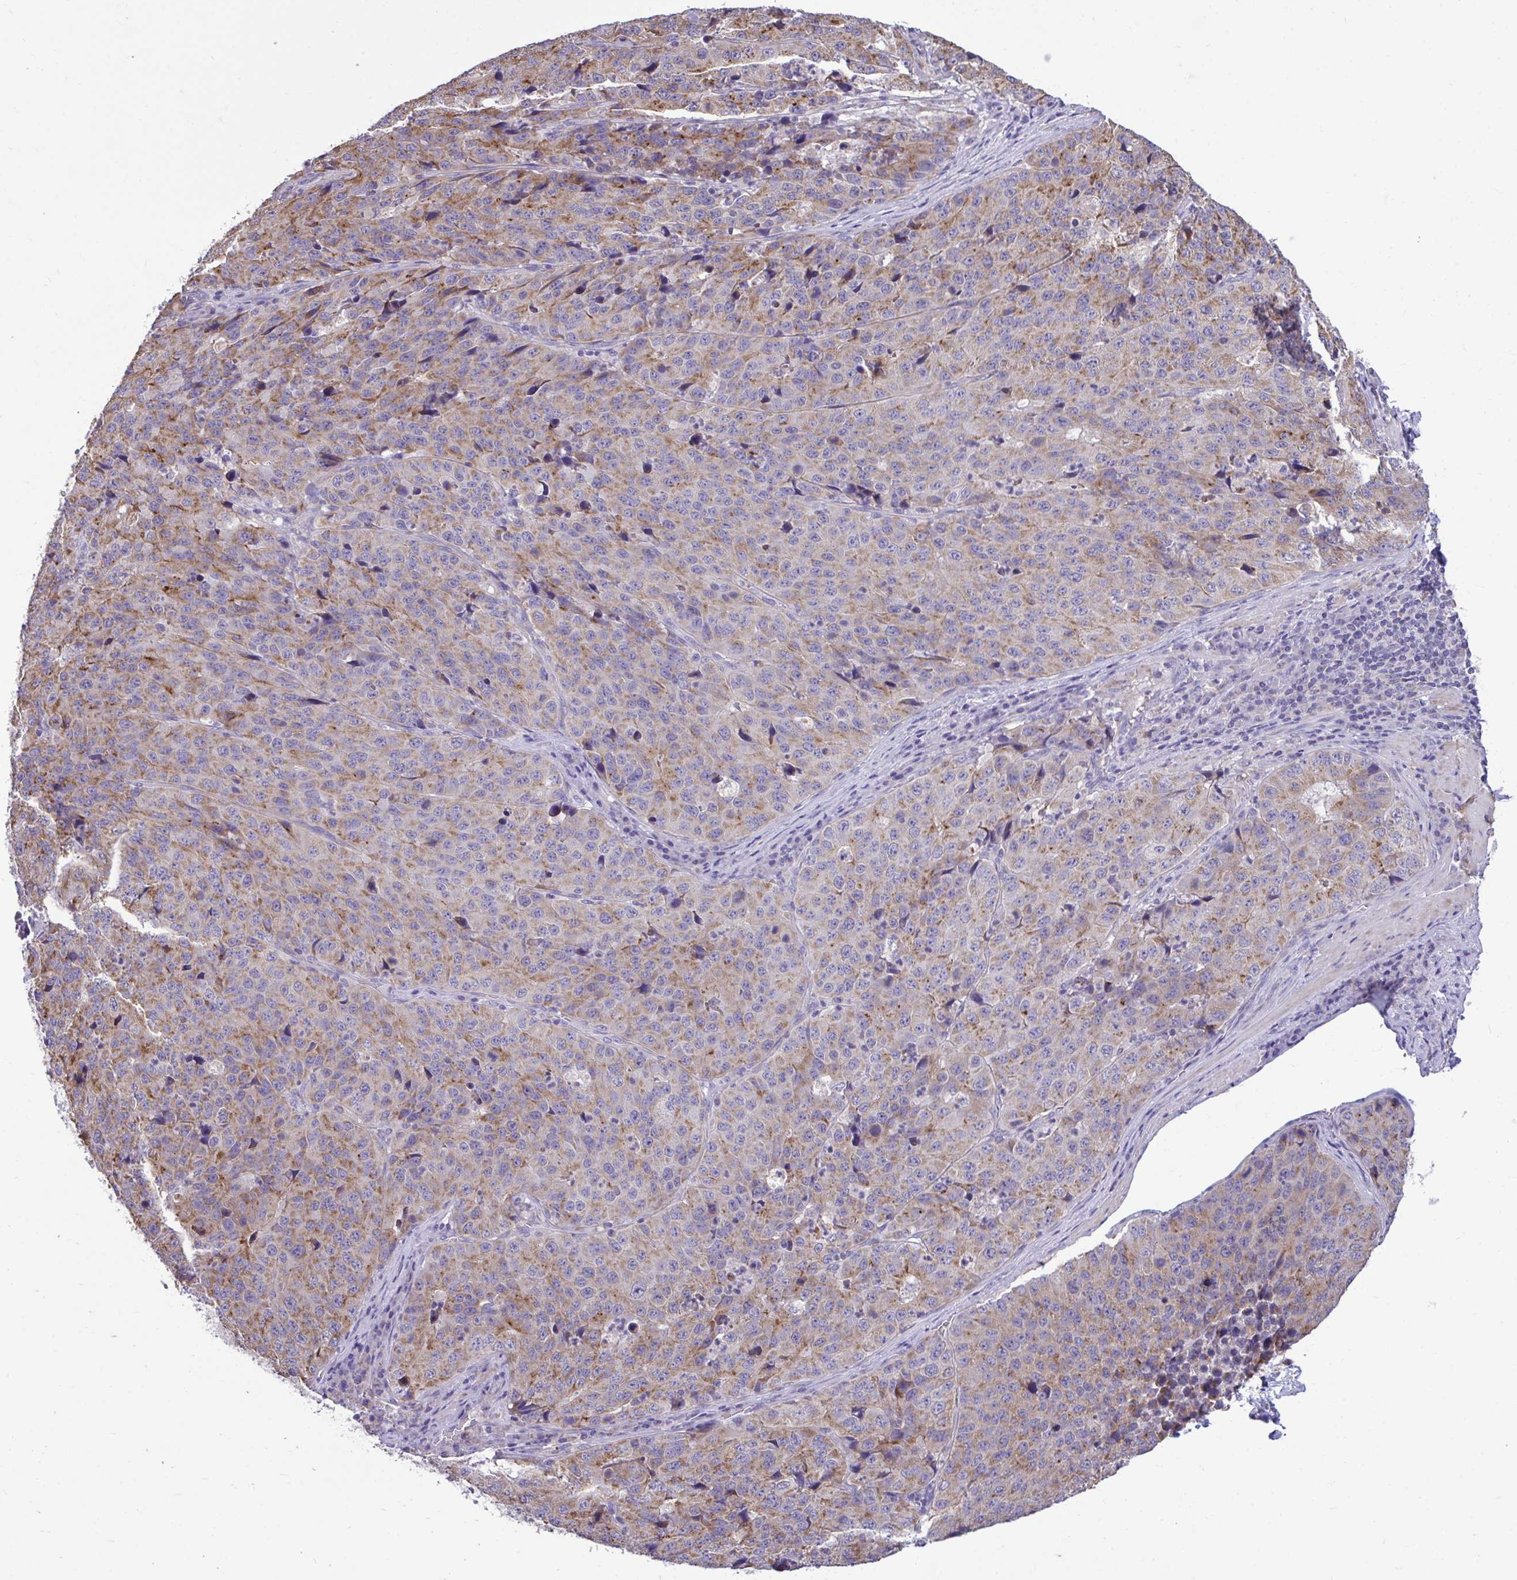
{"staining": {"intensity": "moderate", "quantity": ">75%", "location": "cytoplasmic/membranous"}, "tissue": "stomach cancer", "cell_type": "Tumor cells", "image_type": "cancer", "snomed": [{"axis": "morphology", "description": "Adenocarcinoma, NOS"}, {"axis": "topography", "description": "Stomach"}], "caption": "Stomach adenocarcinoma was stained to show a protein in brown. There is medium levels of moderate cytoplasmic/membranous positivity in about >75% of tumor cells. (DAB (3,3'-diaminobenzidine) = brown stain, brightfield microscopy at high magnification).", "gene": "SARS2", "patient": {"sex": "male", "age": 71}}